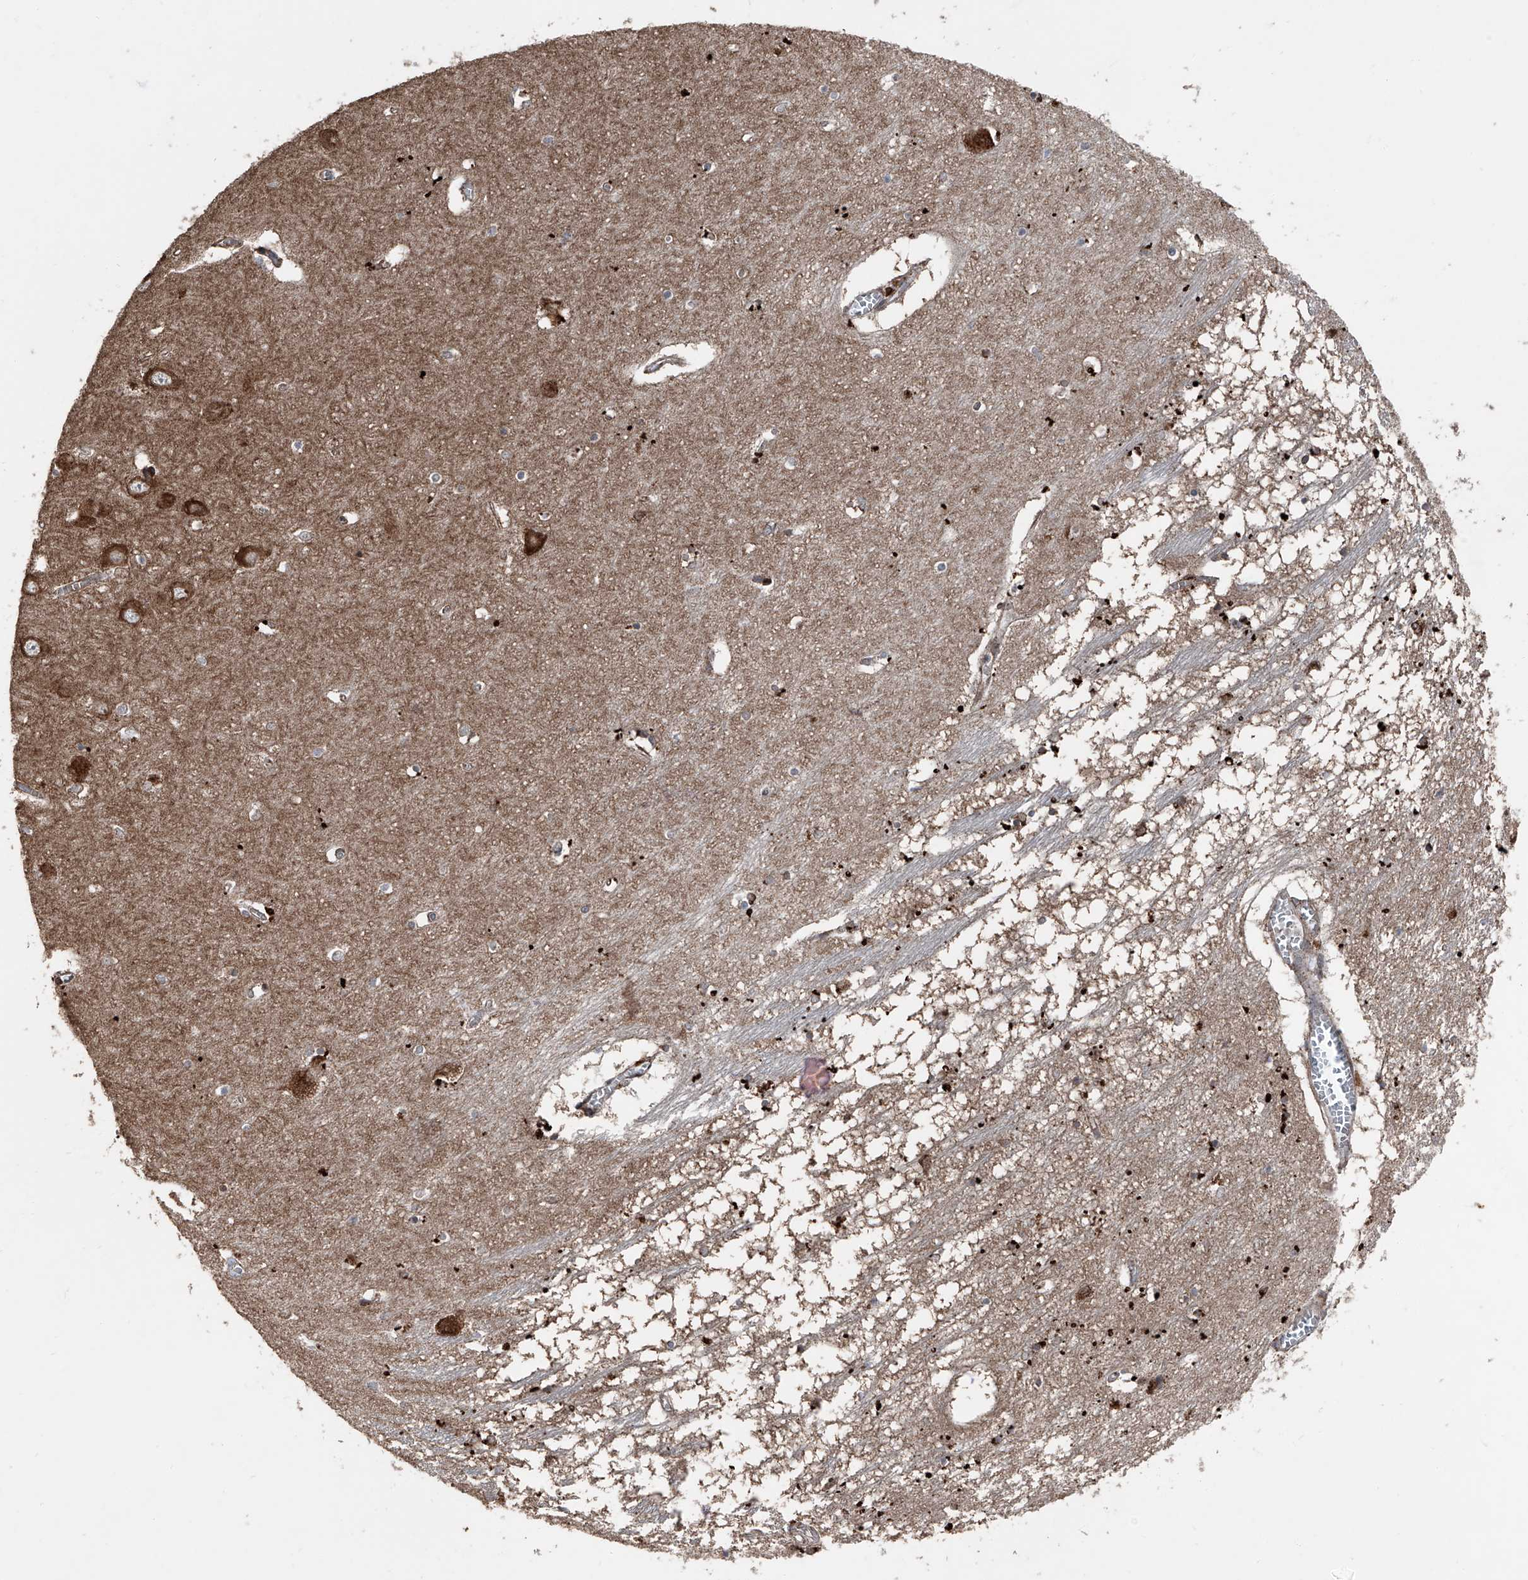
{"staining": {"intensity": "moderate", "quantity": "<25%", "location": "cytoplasmic/membranous"}, "tissue": "hippocampus", "cell_type": "Glial cells", "image_type": "normal", "snomed": [{"axis": "morphology", "description": "Normal tissue, NOS"}, {"axis": "topography", "description": "Hippocampus"}], "caption": "Immunohistochemical staining of normal human hippocampus demonstrates low levels of moderate cytoplasmic/membranous staining in approximately <25% of glial cells.", "gene": "LIMK1", "patient": {"sex": "male", "age": 70}}